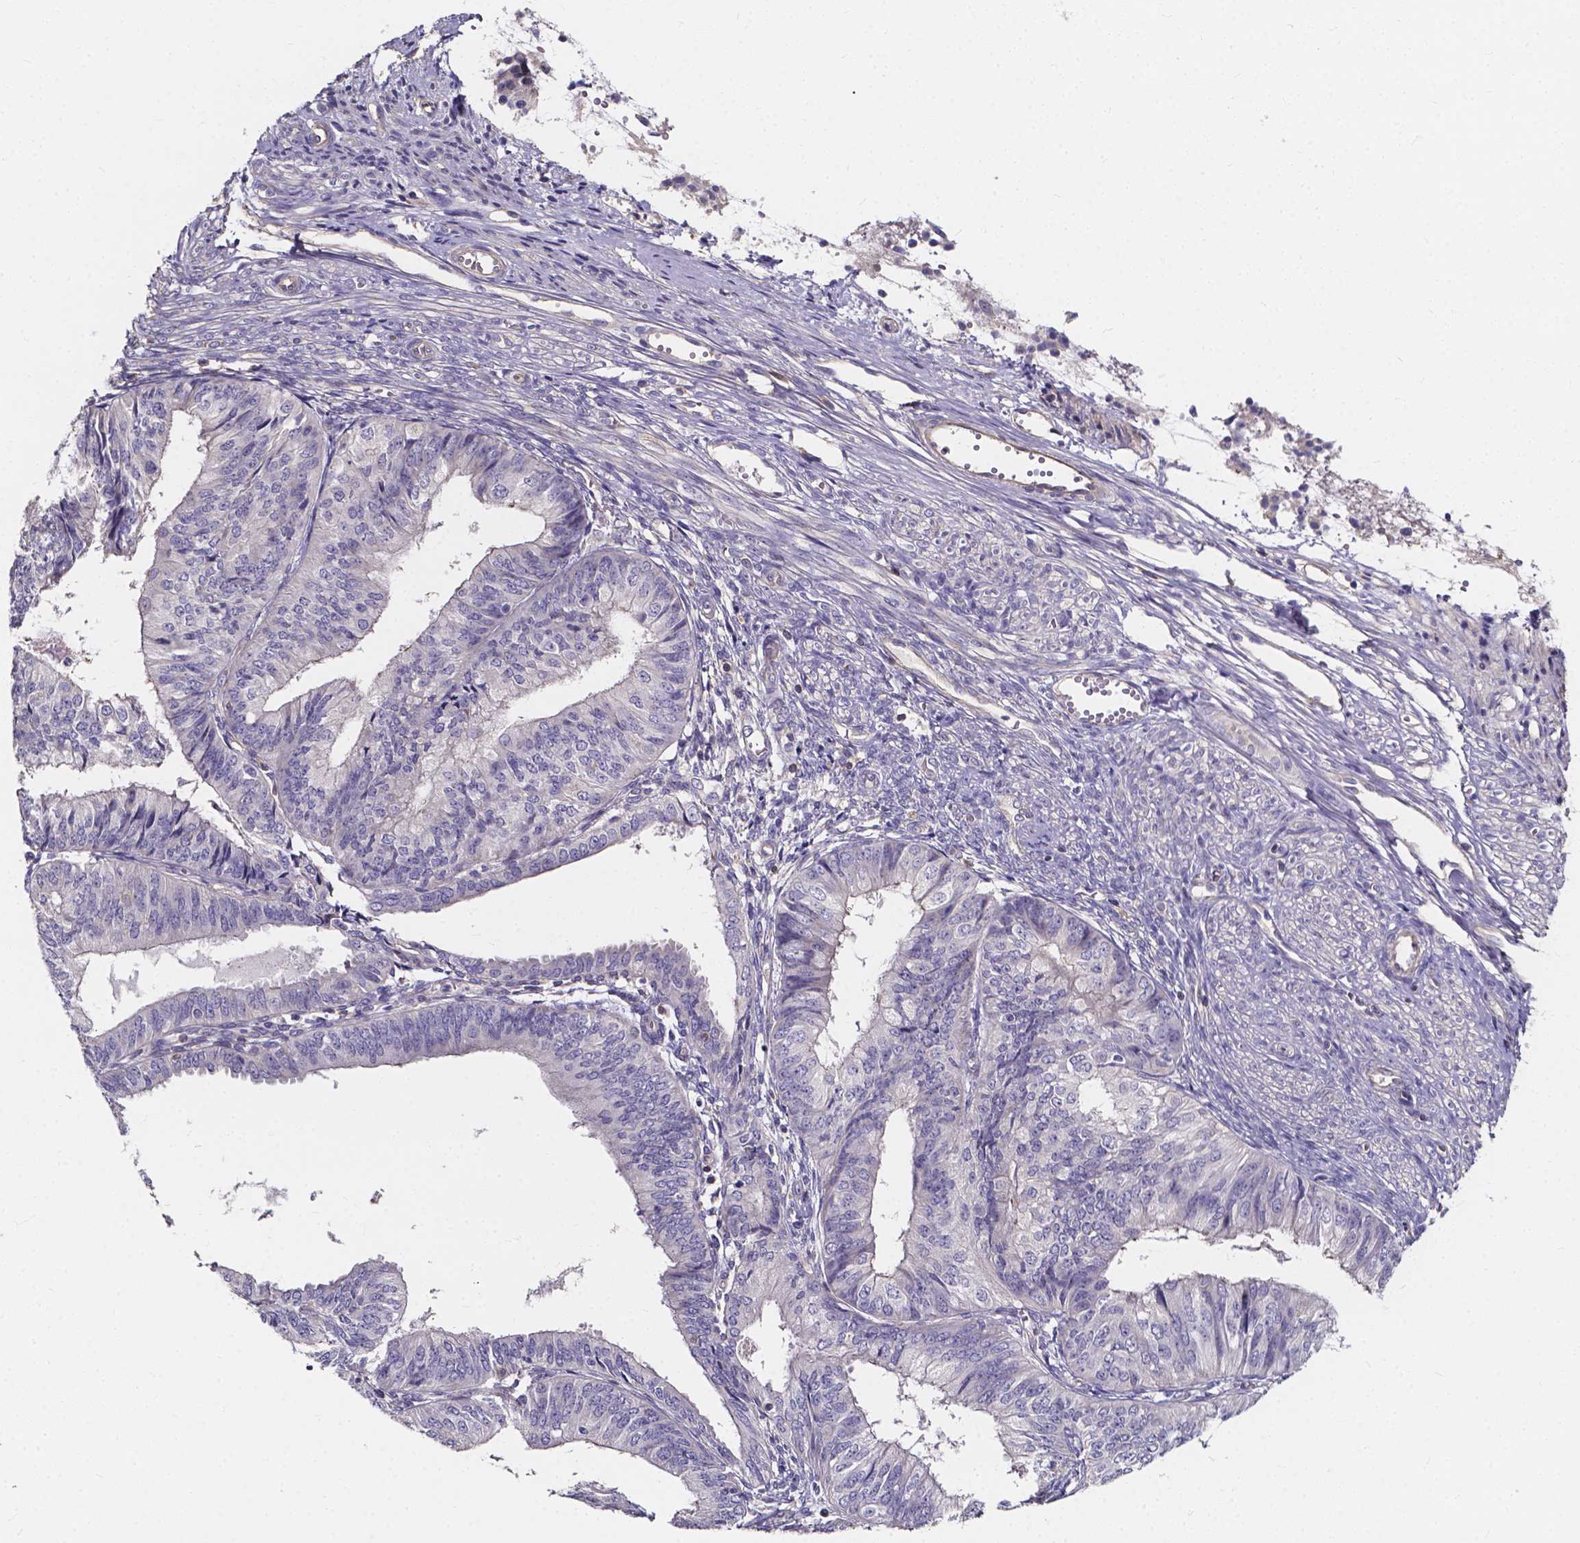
{"staining": {"intensity": "negative", "quantity": "none", "location": "none"}, "tissue": "endometrial cancer", "cell_type": "Tumor cells", "image_type": "cancer", "snomed": [{"axis": "morphology", "description": "Adenocarcinoma, NOS"}, {"axis": "topography", "description": "Endometrium"}], "caption": "Tumor cells are negative for protein expression in human adenocarcinoma (endometrial).", "gene": "THEMIS", "patient": {"sex": "female", "age": 58}}